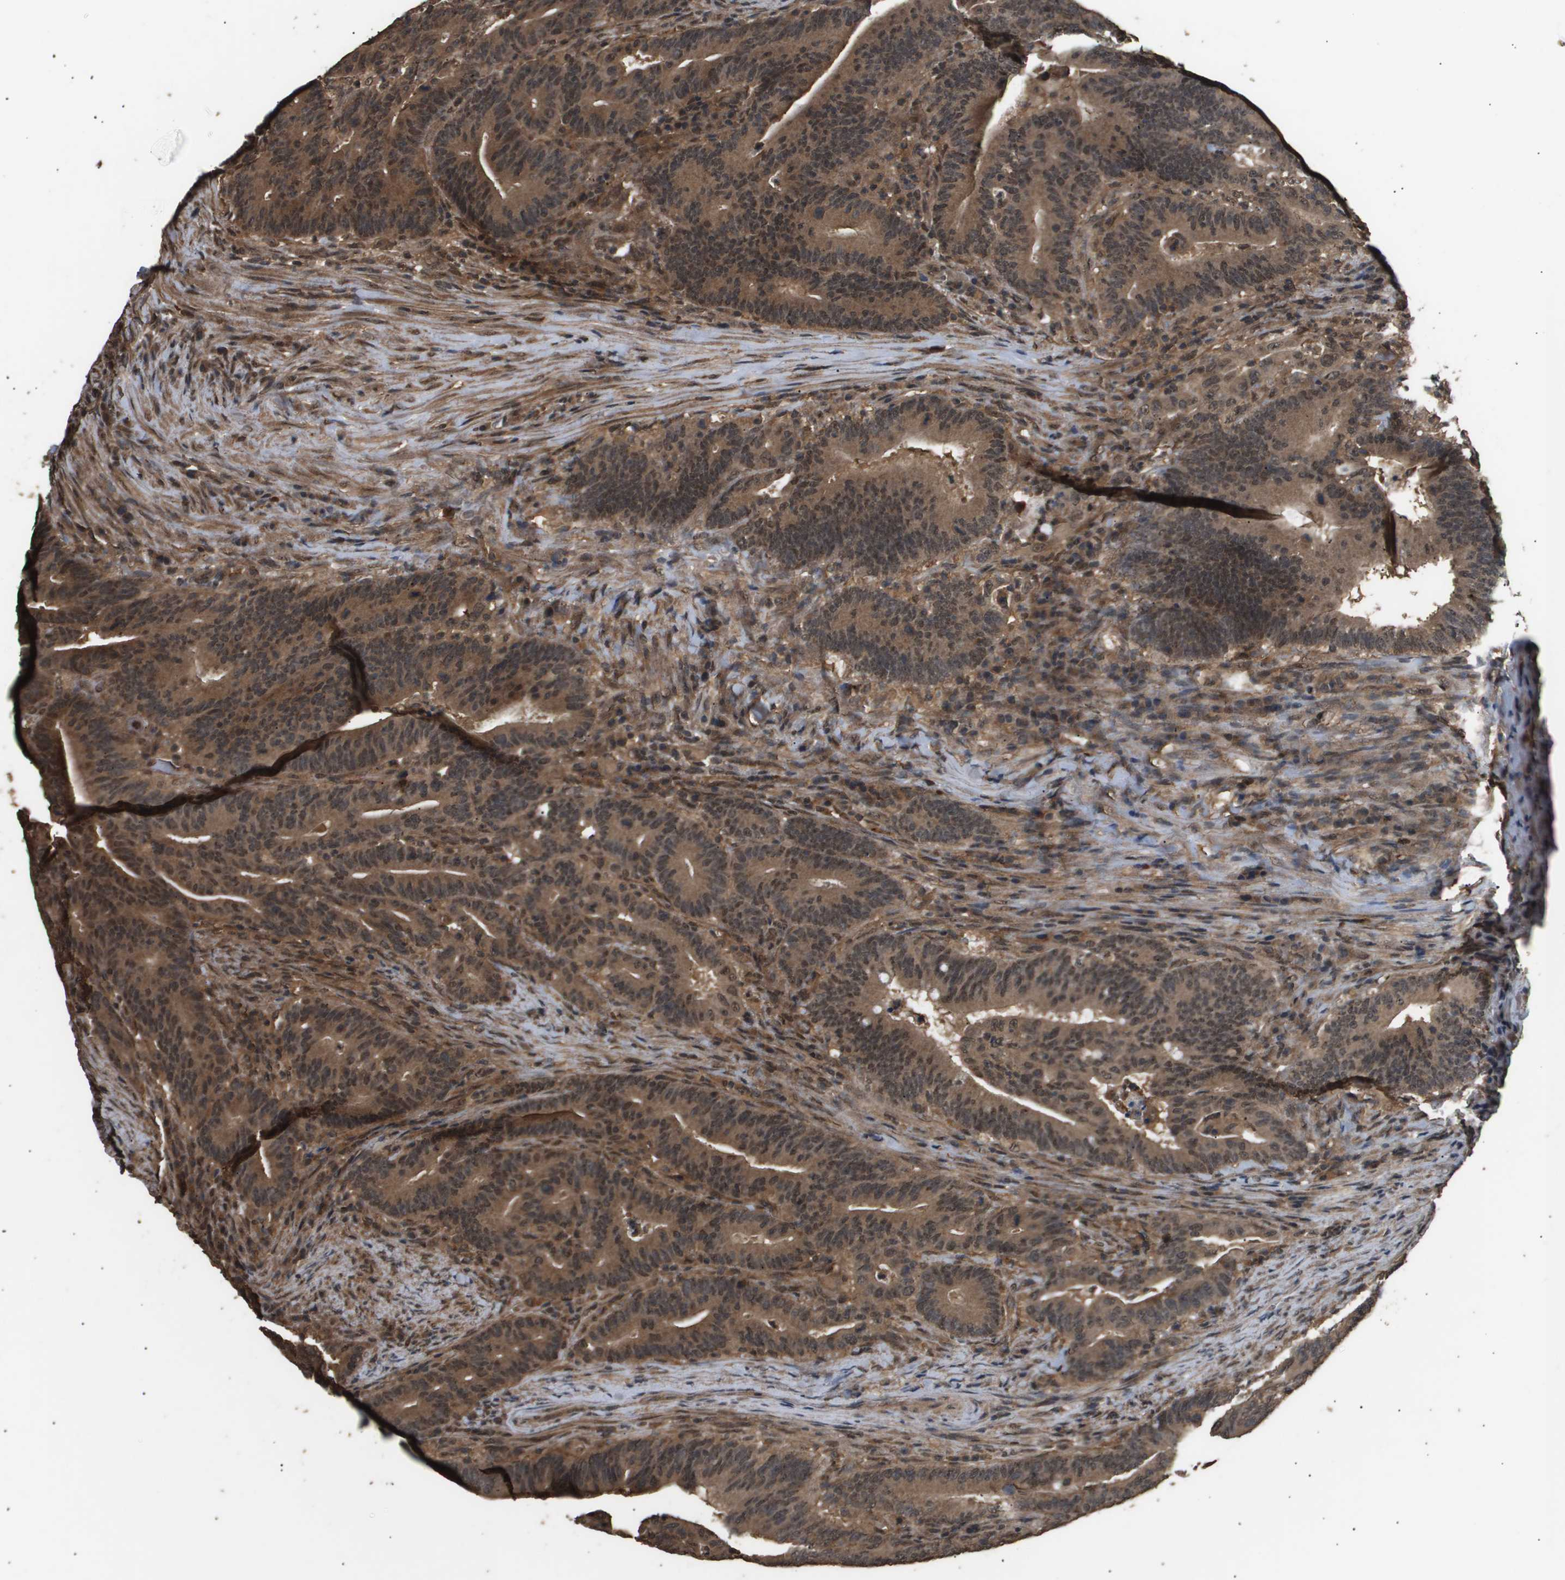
{"staining": {"intensity": "moderate", "quantity": ">75%", "location": "cytoplasmic/membranous,nuclear"}, "tissue": "colorectal cancer", "cell_type": "Tumor cells", "image_type": "cancer", "snomed": [{"axis": "morphology", "description": "Normal tissue, NOS"}, {"axis": "morphology", "description": "Adenocarcinoma, NOS"}, {"axis": "topography", "description": "Colon"}], "caption": "A high-resolution micrograph shows IHC staining of adenocarcinoma (colorectal), which shows moderate cytoplasmic/membranous and nuclear staining in approximately >75% of tumor cells.", "gene": "ING1", "patient": {"sex": "female", "age": 66}}